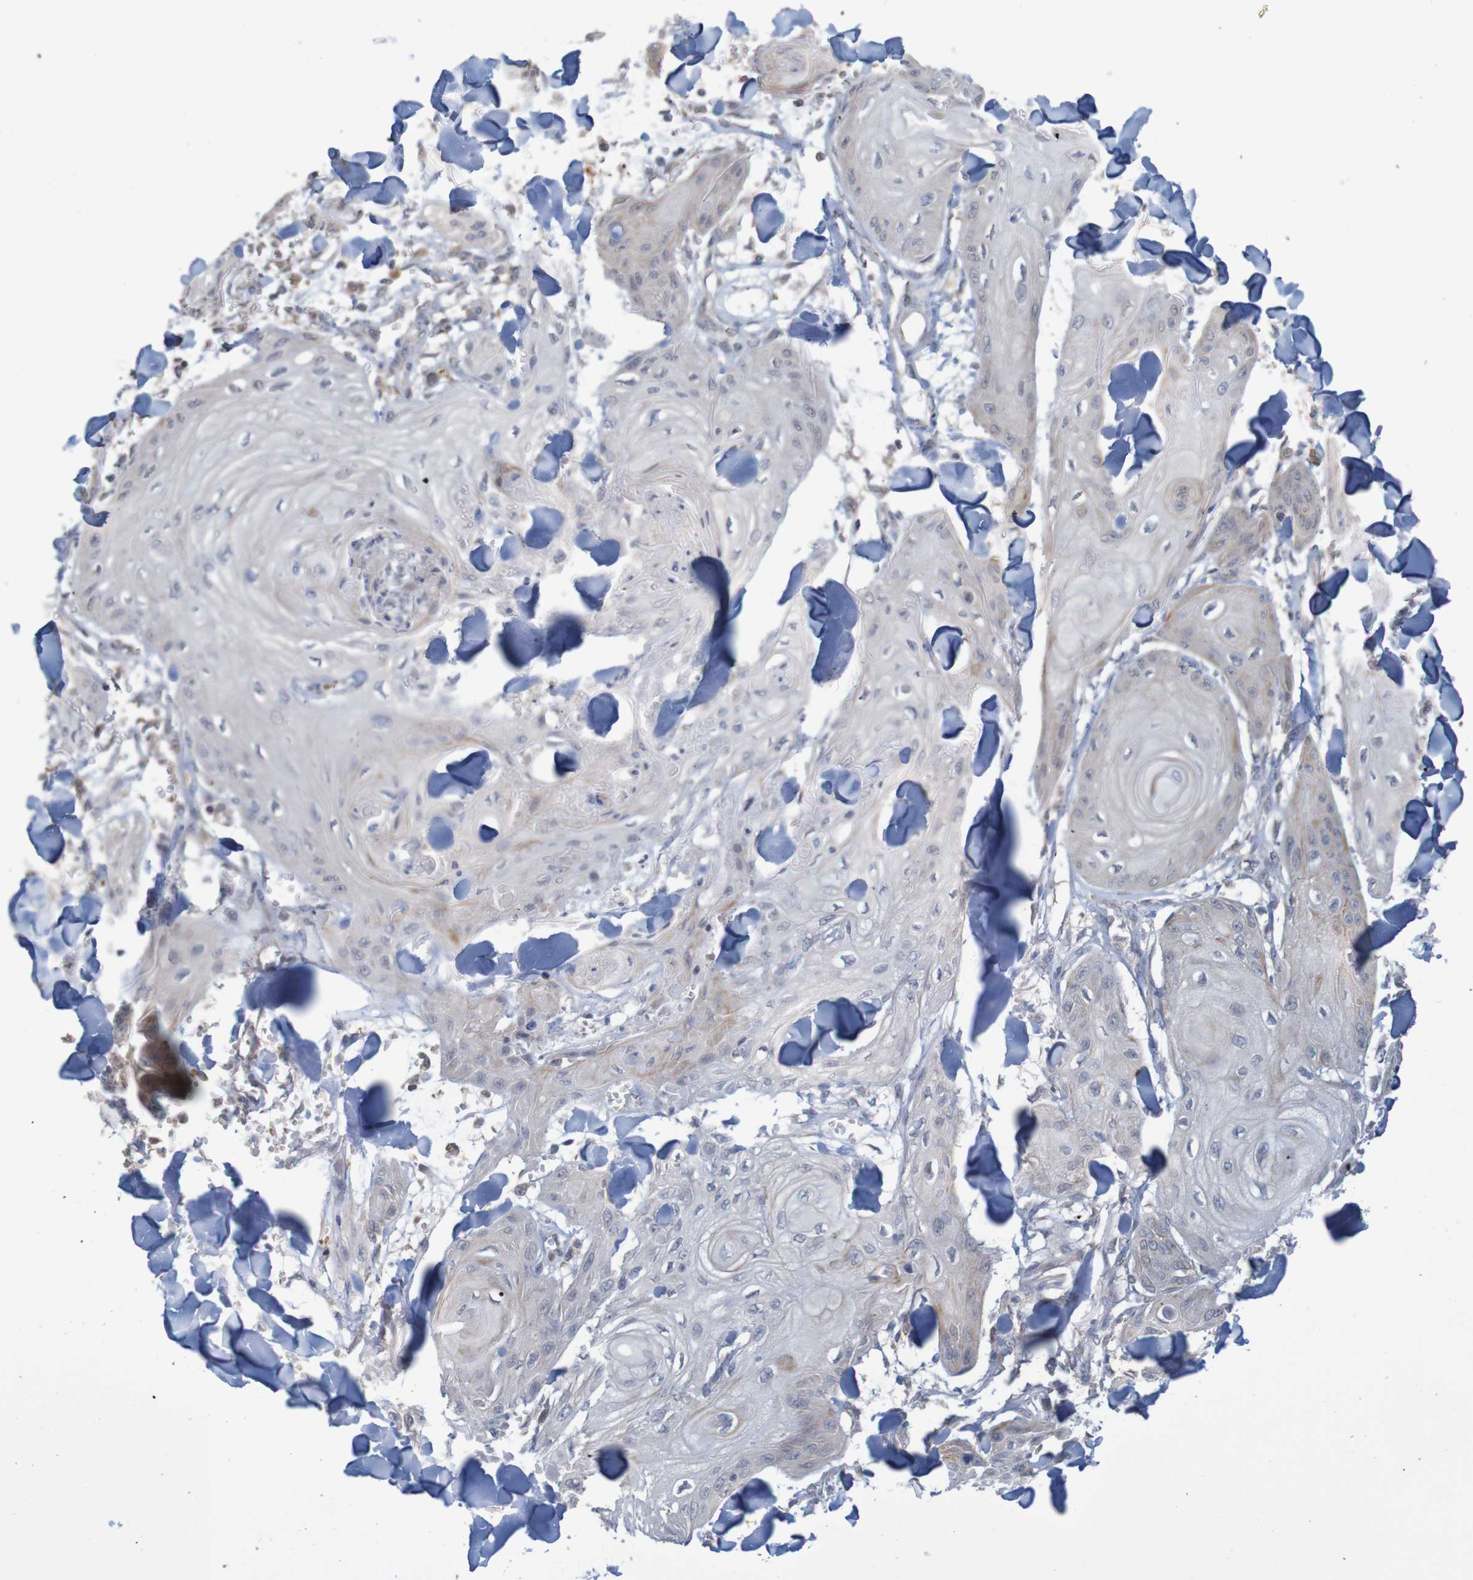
{"staining": {"intensity": "weak", "quantity": "<25%", "location": "cytoplasmic/membranous"}, "tissue": "skin cancer", "cell_type": "Tumor cells", "image_type": "cancer", "snomed": [{"axis": "morphology", "description": "Squamous cell carcinoma, NOS"}, {"axis": "topography", "description": "Skin"}], "caption": "Immunohistochemistry of human skin squamous cell carcinoma demonstrates no positivity in tumor cells. The staining was performed using DAB to visualize the protein expression in brown, while the nuclei were stained in blue with hematoxylin (Magnification: 20x).", "gene": "ANKK1", "patient": {"sex": "male", "age": 74}}